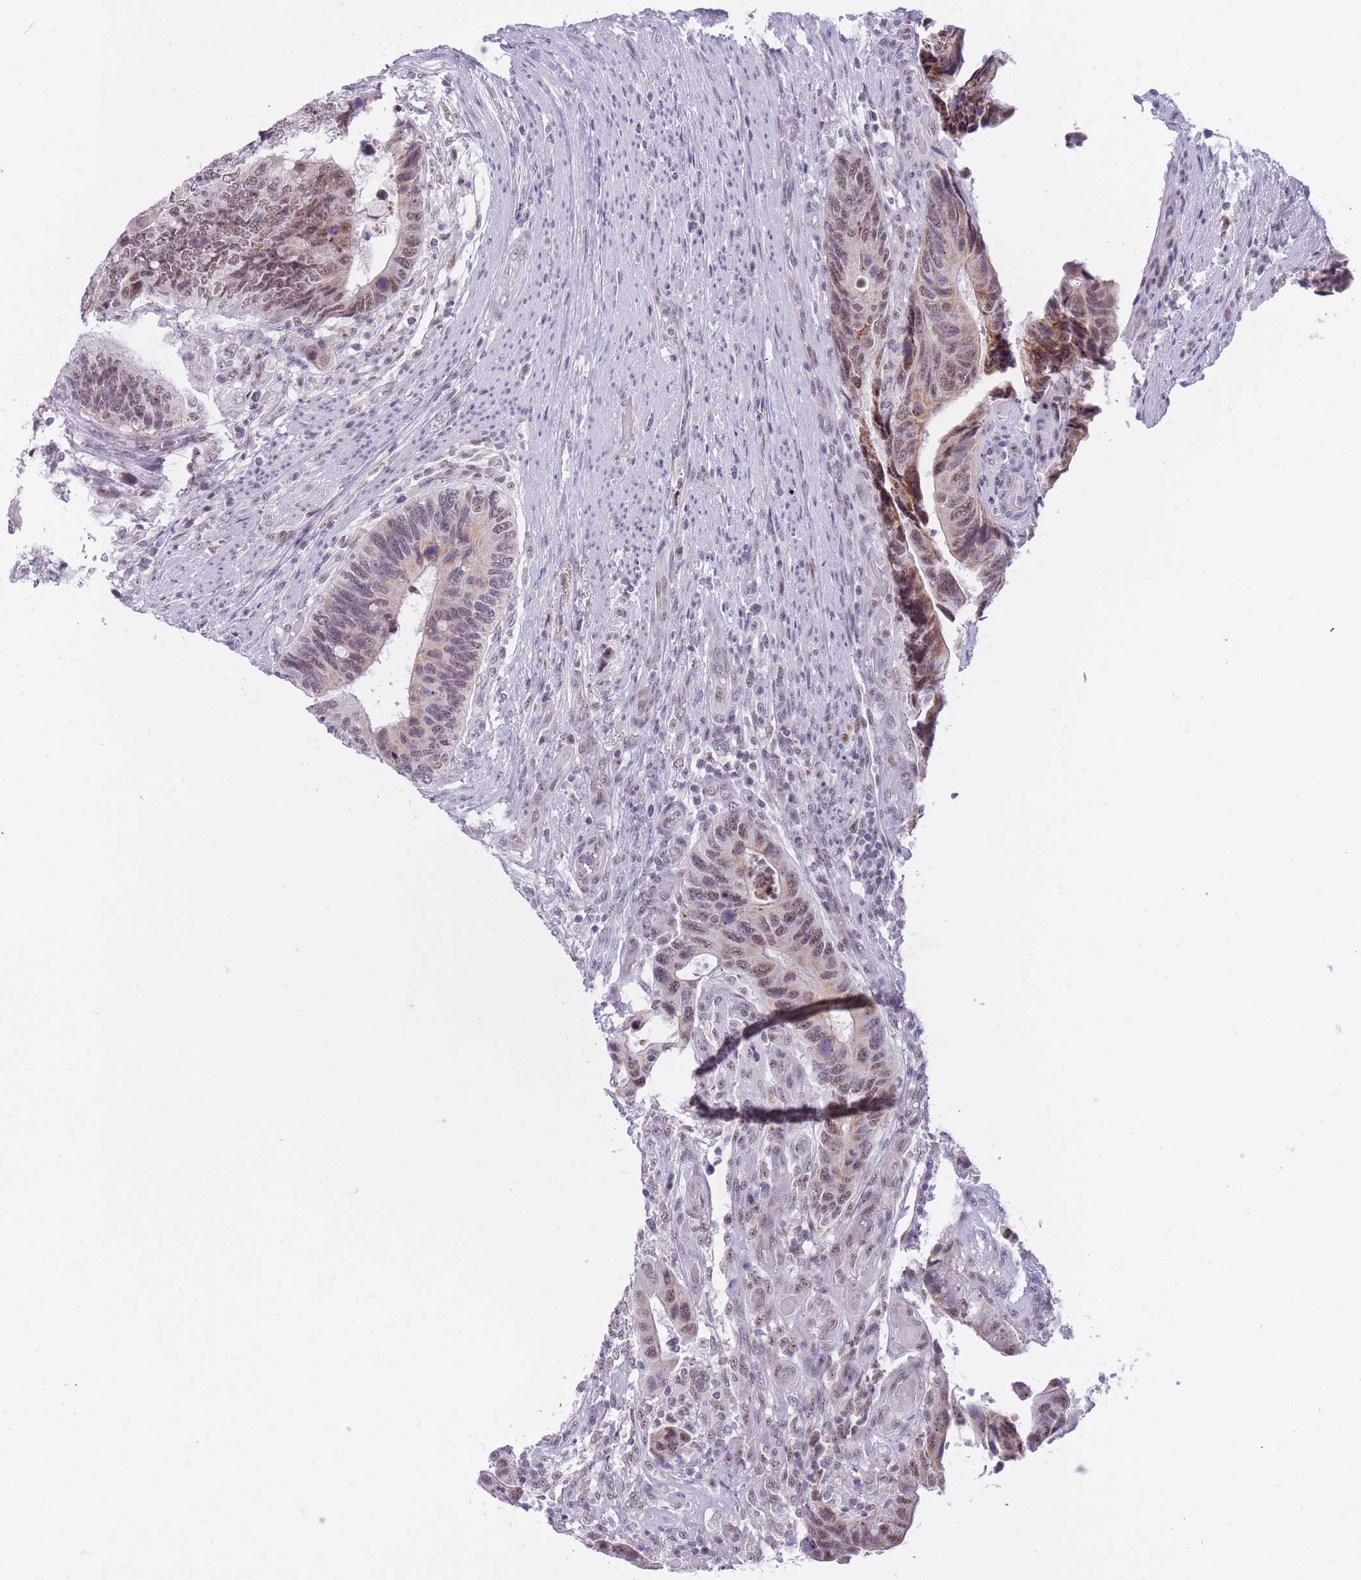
{"staining": {"intensity": "moderate", "quantity": "25%-75%", "location": "cytoplasmic/membranous,nuclear"}, "tissue": "colorectal cancer", "cell_type": "Tumor cells", "image_type": "cancer", "snomed": [{"axis": "morphology", "description": "Adenocarcinoma, NOS"}, {"axis": "topography", "description": "Colon"}], "caption": "Tumor cells reveal medium levels of moderate cytoplasmic/membranous and nuclear expression in about 25%-75% of cells in human colorectal adenocarcinoma.", "gene": "CYP2B6", "patient": {"sex": "male", "age": 87}}